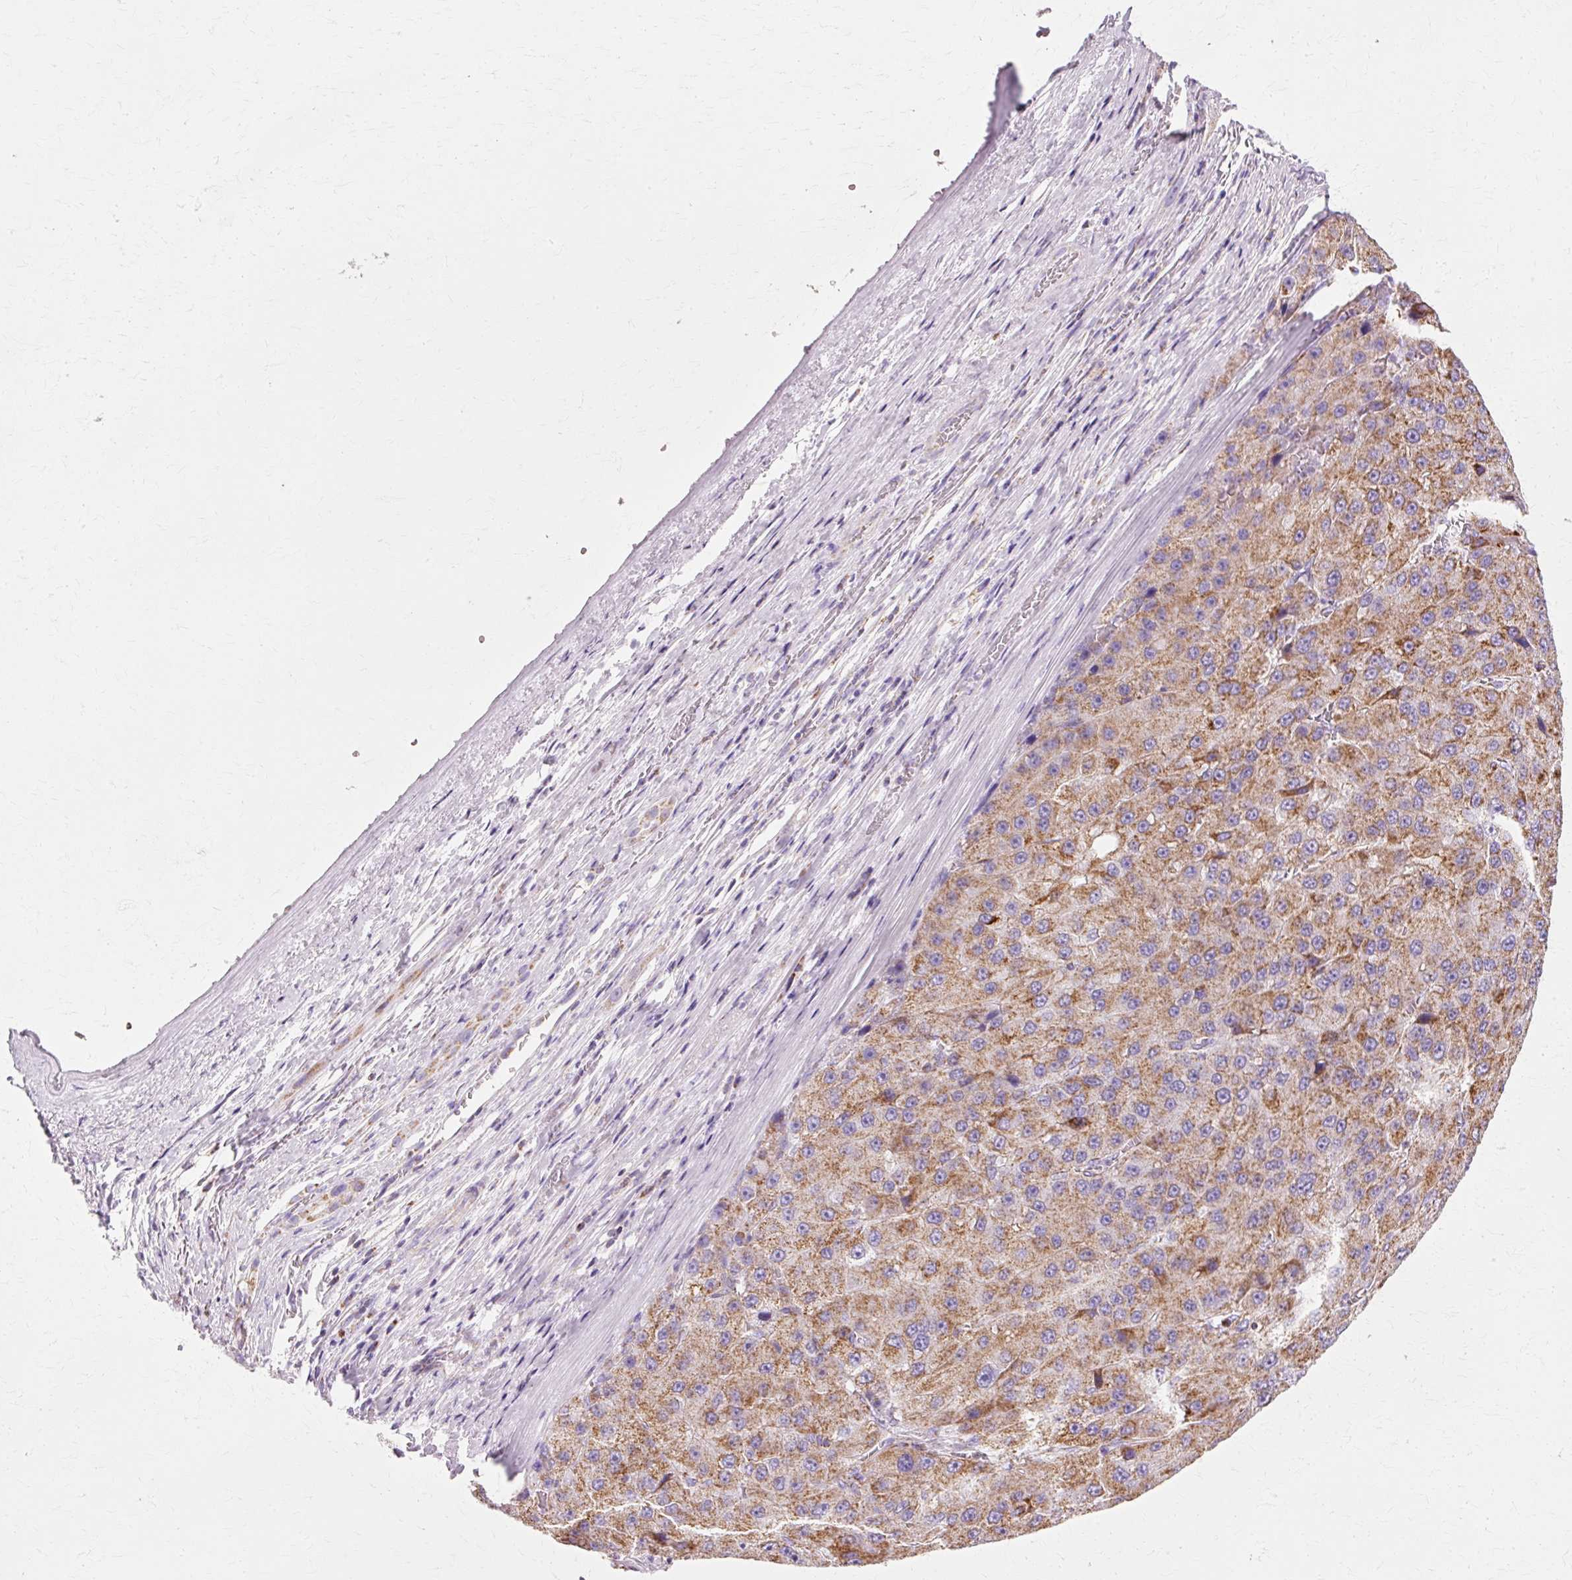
{"staining": {"intensity": "moderate", "quantity": ">75%", "location": "cytoplasmic/membranous"}, "tissue": "liver cancer", "cell_type": "Tumor cells", "image_type": "cancer", "snomed": [{"axis": "morphology", "description": "Carcinoma, Hepatocellular, NOS"}, {"axis": "topography", "description": "Liver"}], "caption": "Immunohistochemistry (IHC) micrograph of neoplastic tissue: human liver hepatocellular carcinoma stained using immunohistochemistry displays medium levels of moderate protein expression localized specifically in the cytoplasmic/membranous of tumor cells, appearing as a cytoplasmic/membranous brown color.", "gene": "ATP5PO", "patient": {"sex": "female", "age": 73}}